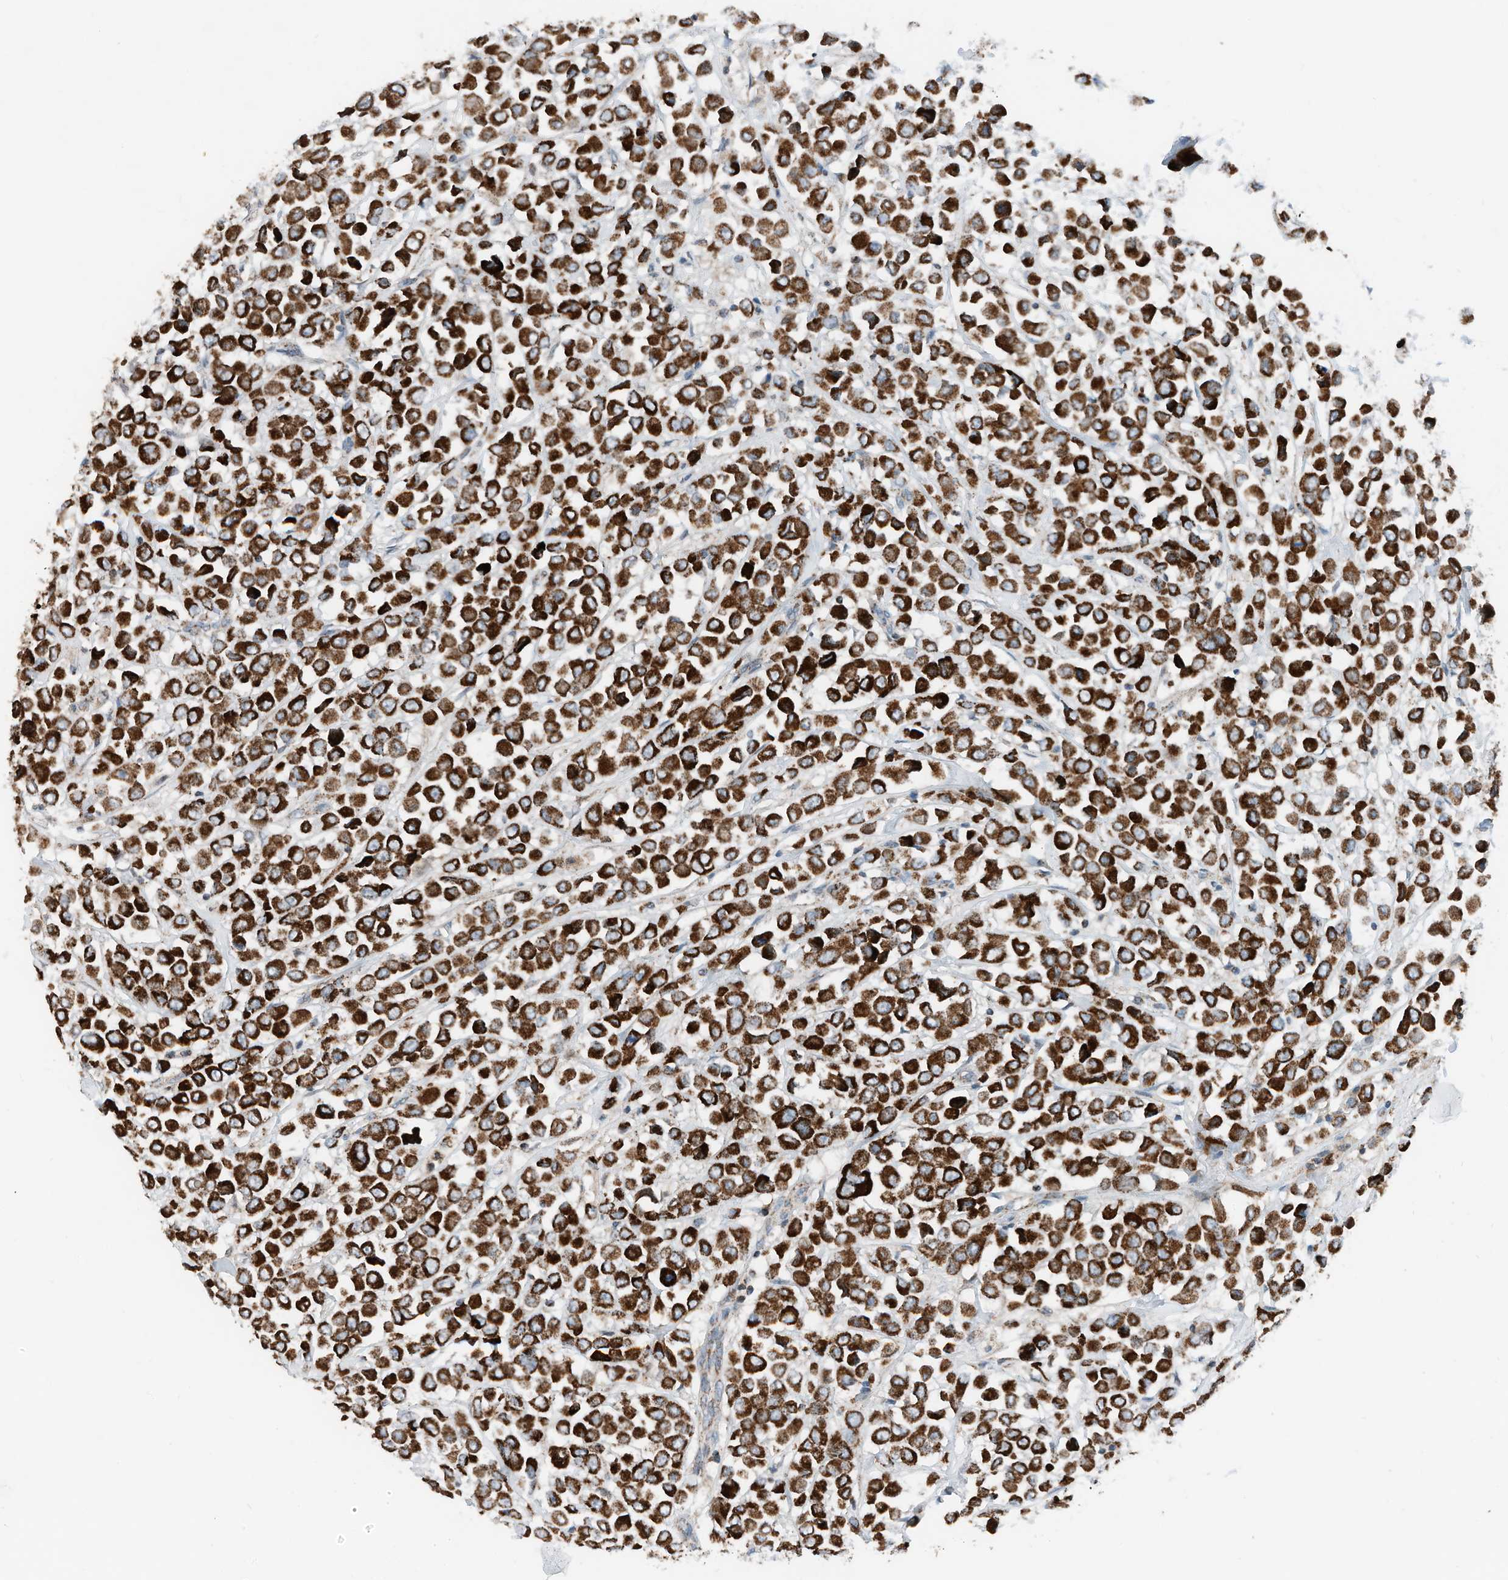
{"staining": {"intensity": "strong", "quantity": ">75%", "location": "cytoplasmic/membranous"}, "tissue": "breast cancer", "cell_type": "Tumor cells", "image_type": "cancer", "snomed": [{"axis": "morphology", "description": "Duct carcinoma"}, {"axis": "topography", "description": "Breast"}], "caption": "Immunohistochemical staining of breast cancer (infiltrating ductal carcinoma) exhibits high levels of strong cytoplasmic/membranous protein positivity in about >75% of tumor cells.", "gene": "RMND1", "patient": {"sex": "female", "age": 61}}